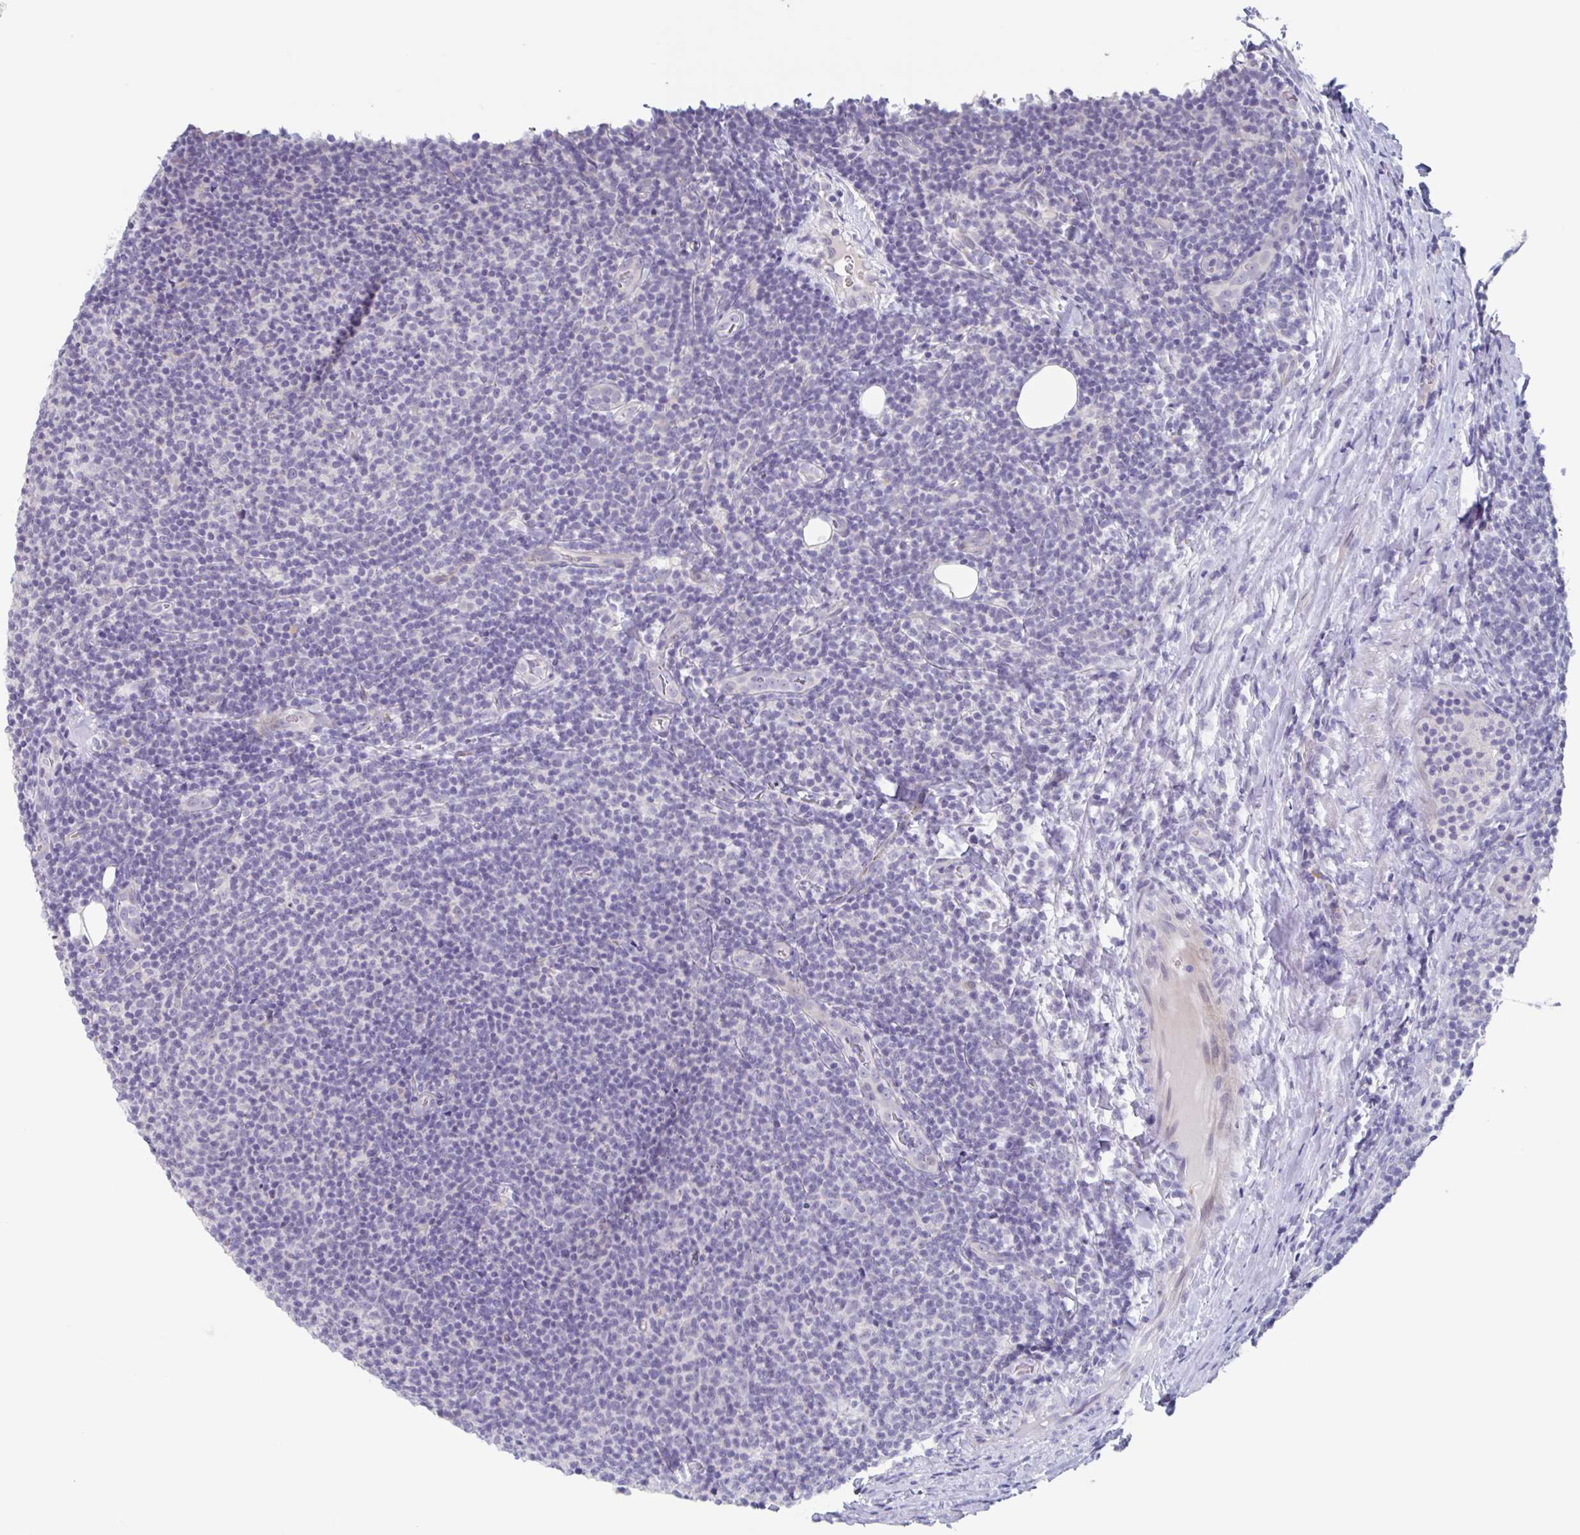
{"staining": {"intensity": "negative", "quantity": "none", "location": "none"}, "tissue": "lymphoma", "cell_type": "Tumor cells", "image_type": "cancer", "snomed": [{"axis": "morphology", "description": "Malignant lymphoma, non-Hodgkin's type, Low grade"}, {"axis": "topography", "description": "Lymph node"}], "caption": "IHC of lymphoma demonstrates no positivity in tumor cells. (IHC, brightfield microscopy, high magnification).", "gene": "NOXRED1", "patient": {"sex": "male", "age": 66}}